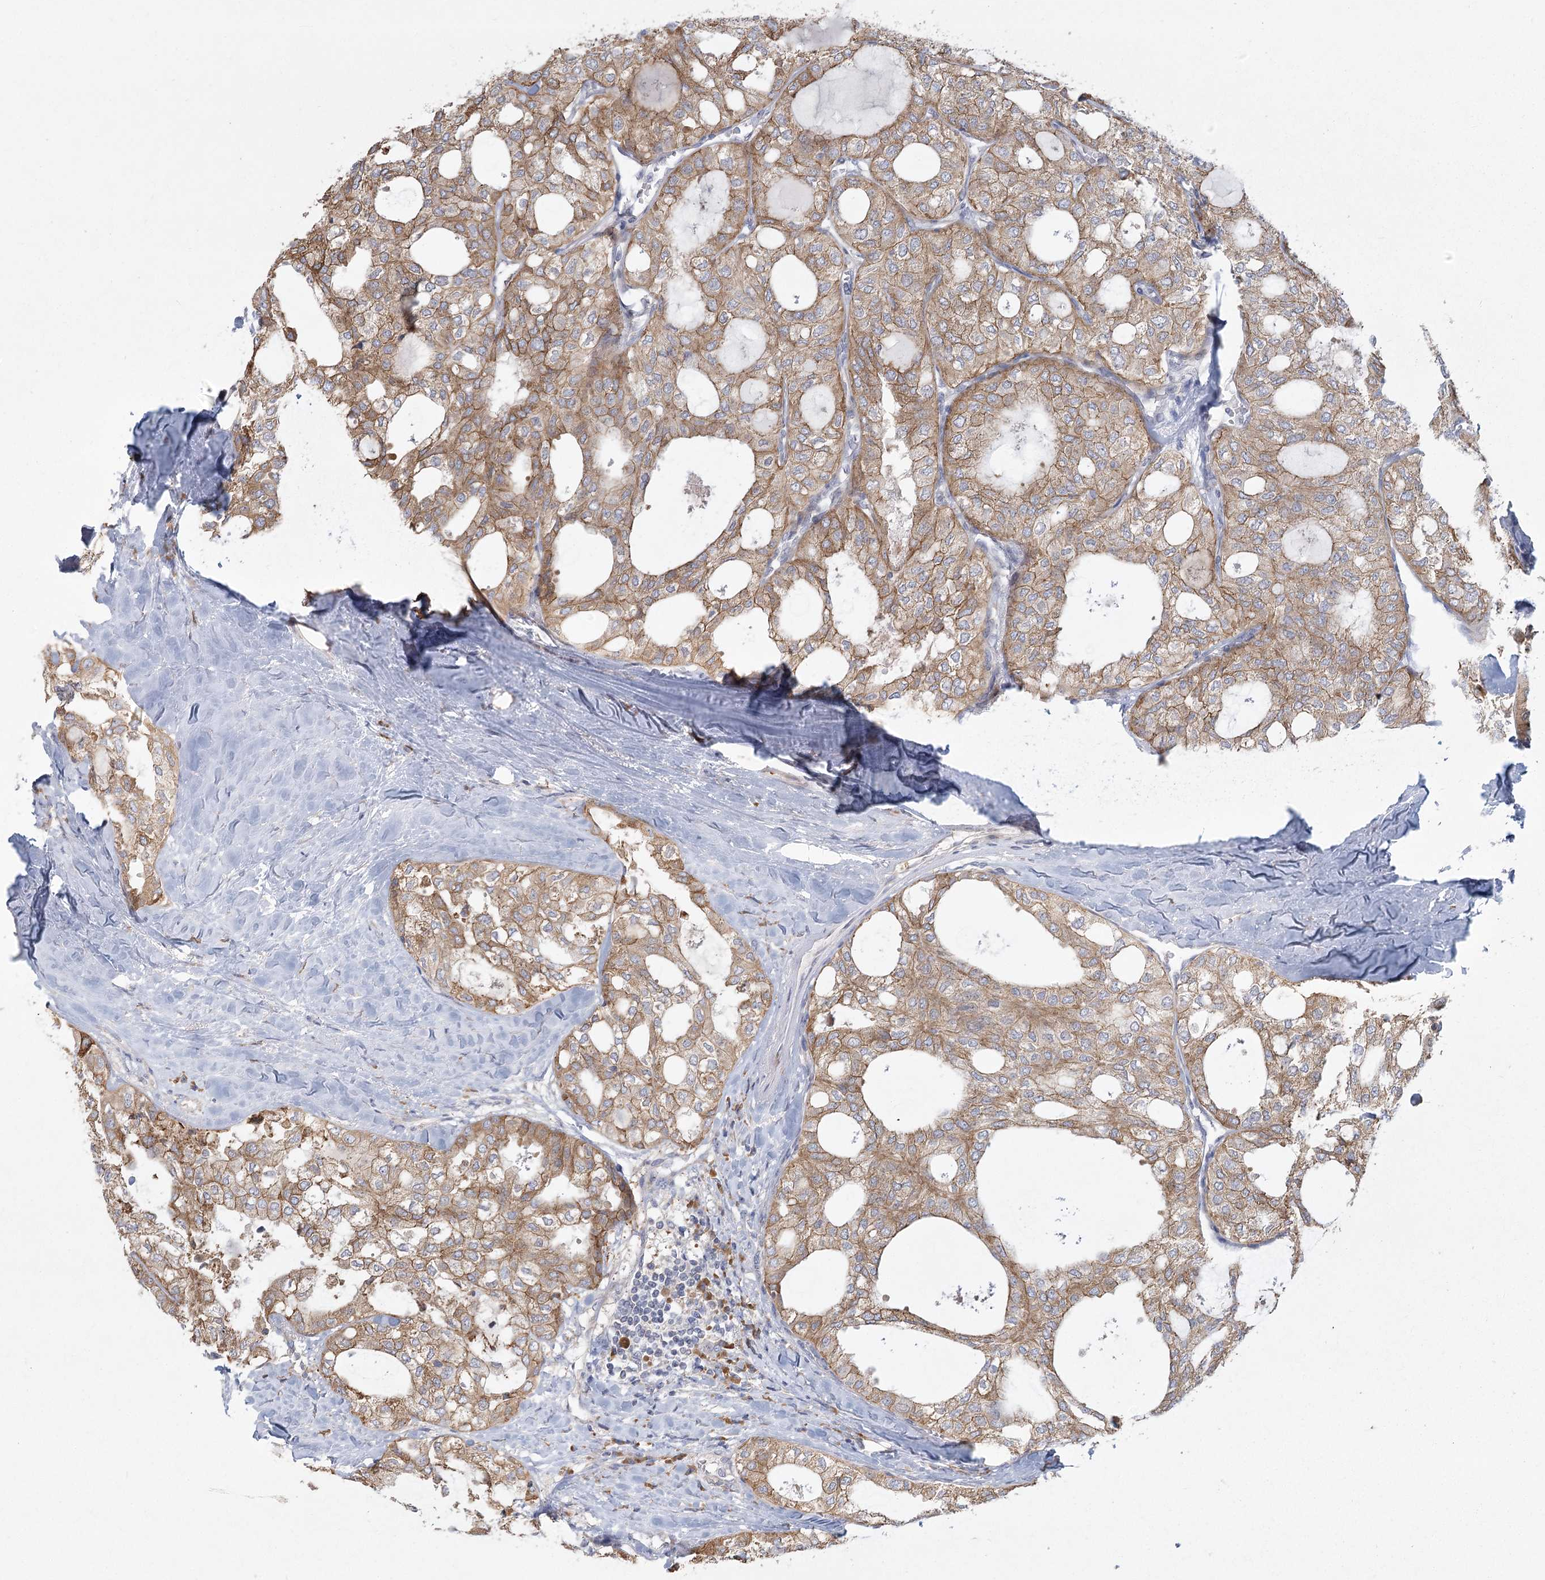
{"staining": {"intensity": "moderate", "quantity": ">75%", "location": "cytoplasmic/membranous"}, "tissue": "thyroid cancer", "cell_type": "Tumor cells", "image_type": "cancer", "snomed": [{"axis": "morphology", "description": "Follicular adenoma carcinoma, NOS"}, {"axis": "topography", "description": "Thyroid gland"}], "caption": "Follicular adenoma carcinoma (thyroid) stained with DAB immunohistochemistry (IHC) shows medium levels of moderate cytoplasmic/membranous expression in approximately >75% of tumor cells.", "gene": "CNTLN", "patient": {"sex": "male", "age": 75}}